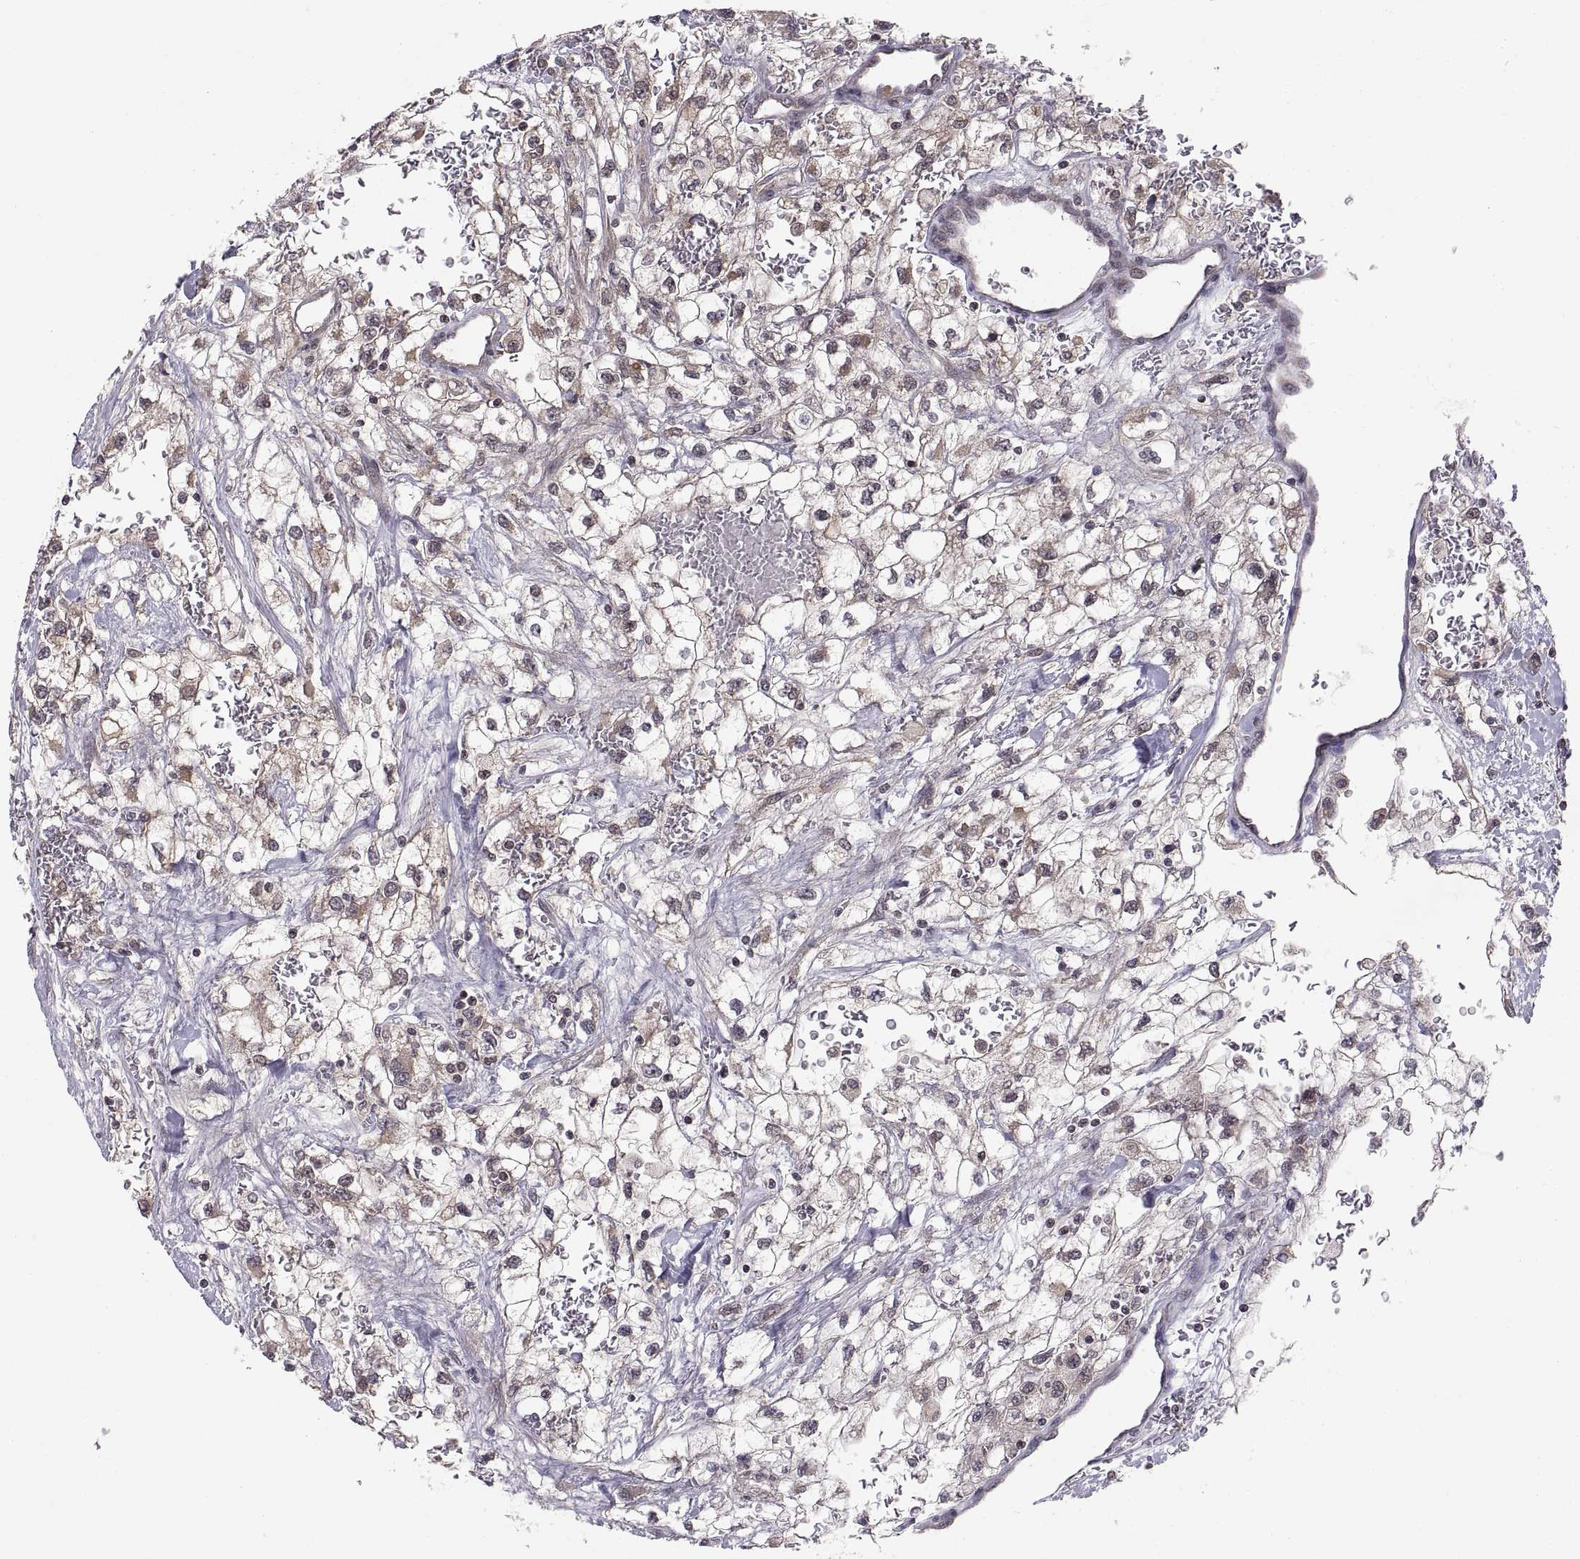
{"staining": {"intensity": "moderate", "quantity": "<25%", "location": "cytoplasmic/membranous"}, "tissue": "renal cancer", "cell_type": "Tumor cells", "image_type": "cancer", "snomed": [{"axis": "morphology", "description": "Adenocarcinoma, NOS"}, {"axis": "topography", "description": "Kidney"}], "caption": "A micrograph of human adenocarcinoma (renal) stained for a protein reveals moderate cytoplasmic/membranous brown staining in tumor cells.", "gene": "ABL2", "patient": {"sex": "male", "age": 59}}